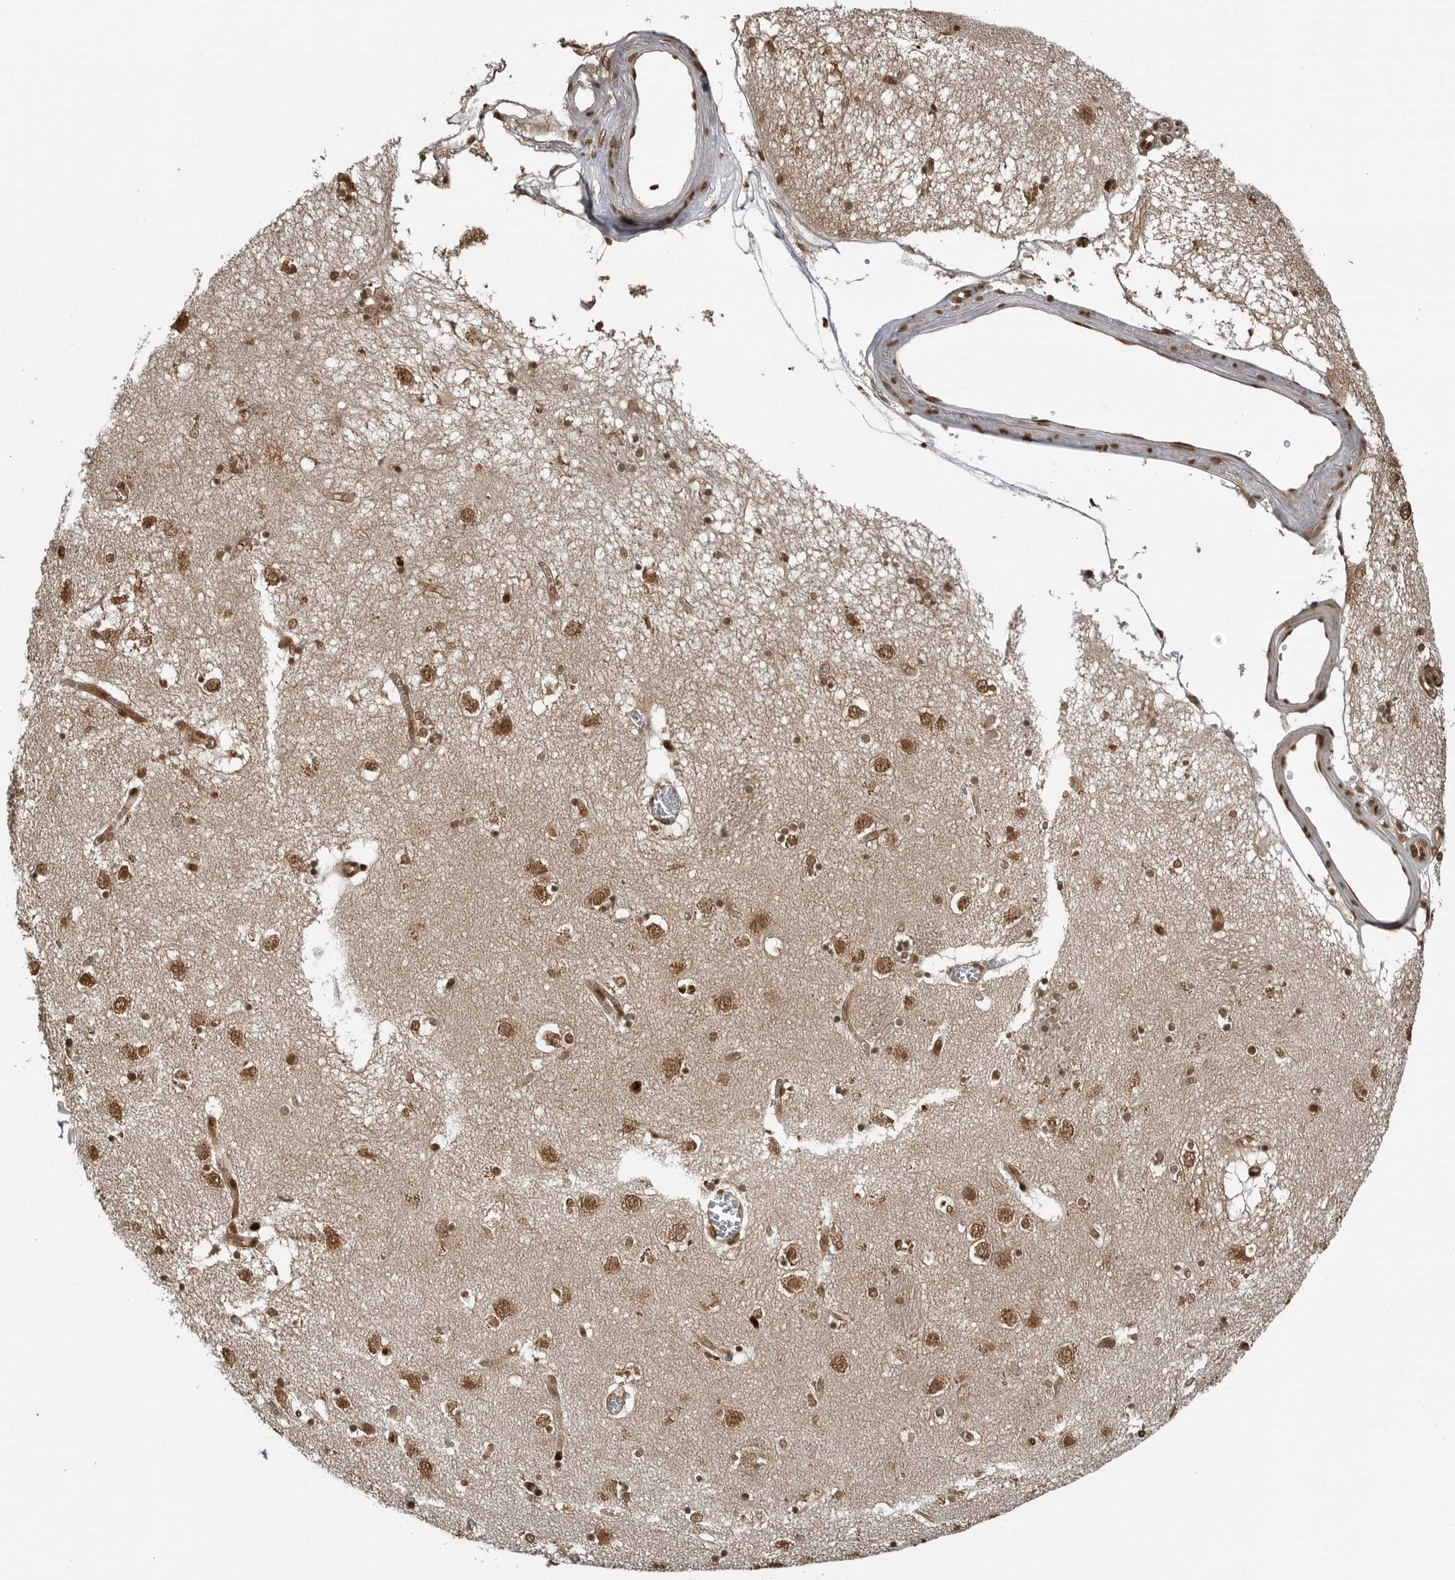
{"staining": {"intensity": "moderate", "quantity": ">75%", "location": "nuclear"}, "tissue": "caudate", "cell_type": "Glial cells", "image_type": "normal", "snomed": [{"axis": "morphology", "description": "Normal tissue, NOS"}, {"axis": "topography", "description": "Lateral ventricle wall"}], "caption": "This image reveals immunohistochemistry (IHC) staining of normal human caudate, with medium moderate nuclear expression in about >75% of glial cells.", "gene": "SMAD2", "patient": {"sex": "male", "age": 70}}